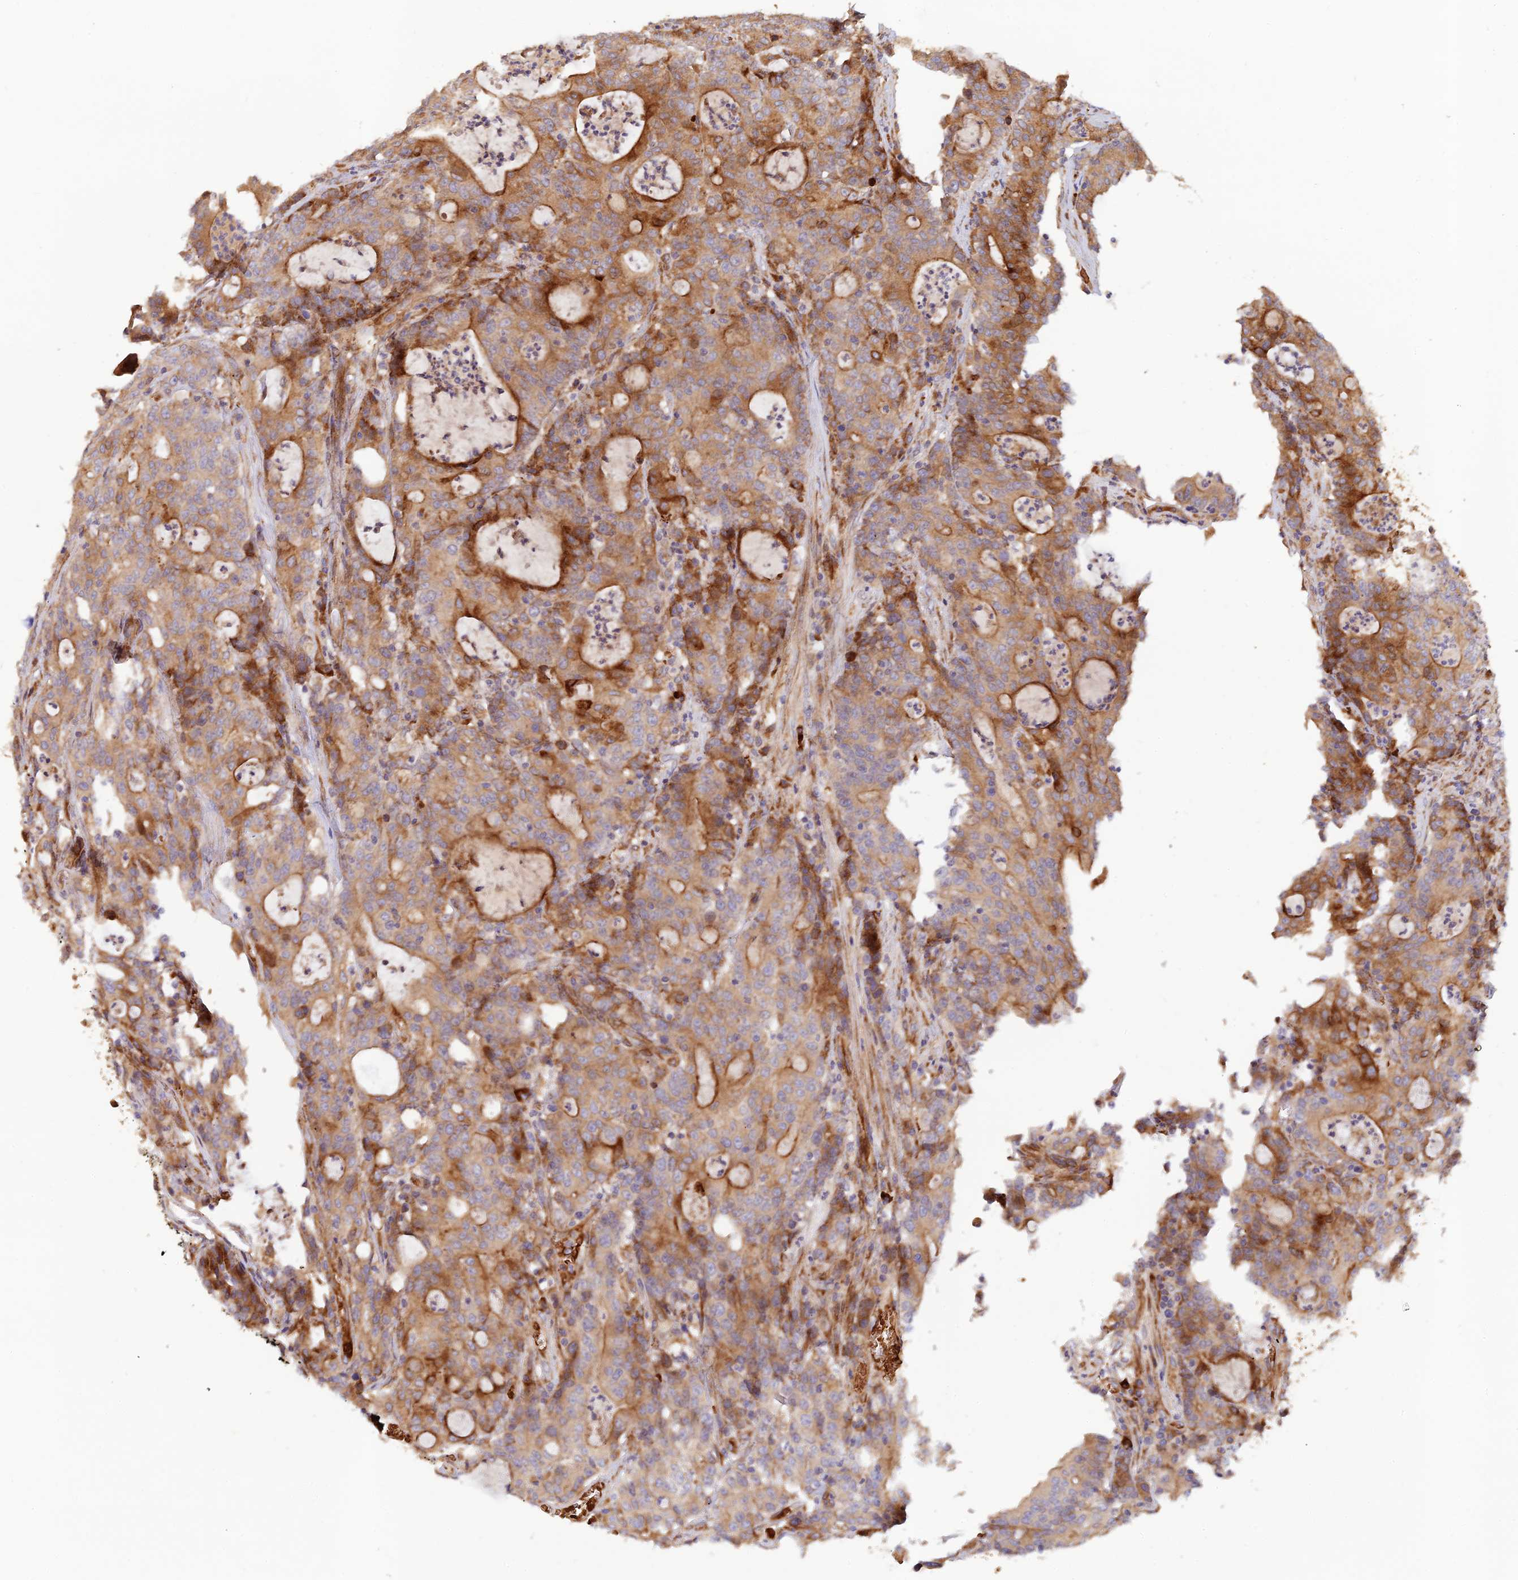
{"staining": {"intensity": "moderate", "quantity": ">75%", "location": "cytoplasmic/membranous"}, "tissue": "colorectal cancer", "cell_type": "Tumor cells", "image_type": "cancer", "snomed": [{"axis": "morphology", "description": "Adenocarcinoma, NOS"}, {"axis": "topography", "description": "Colon"}], "caption": "Immunohistochemical staining of adenocarcinoma (colorectal) exhibits medium levels of moderate cytoplasmic/membranous protein staining in about >75% of tumor cells.", "gene": "GMCL1", "patient": {"sex": "male", "age": 83}}